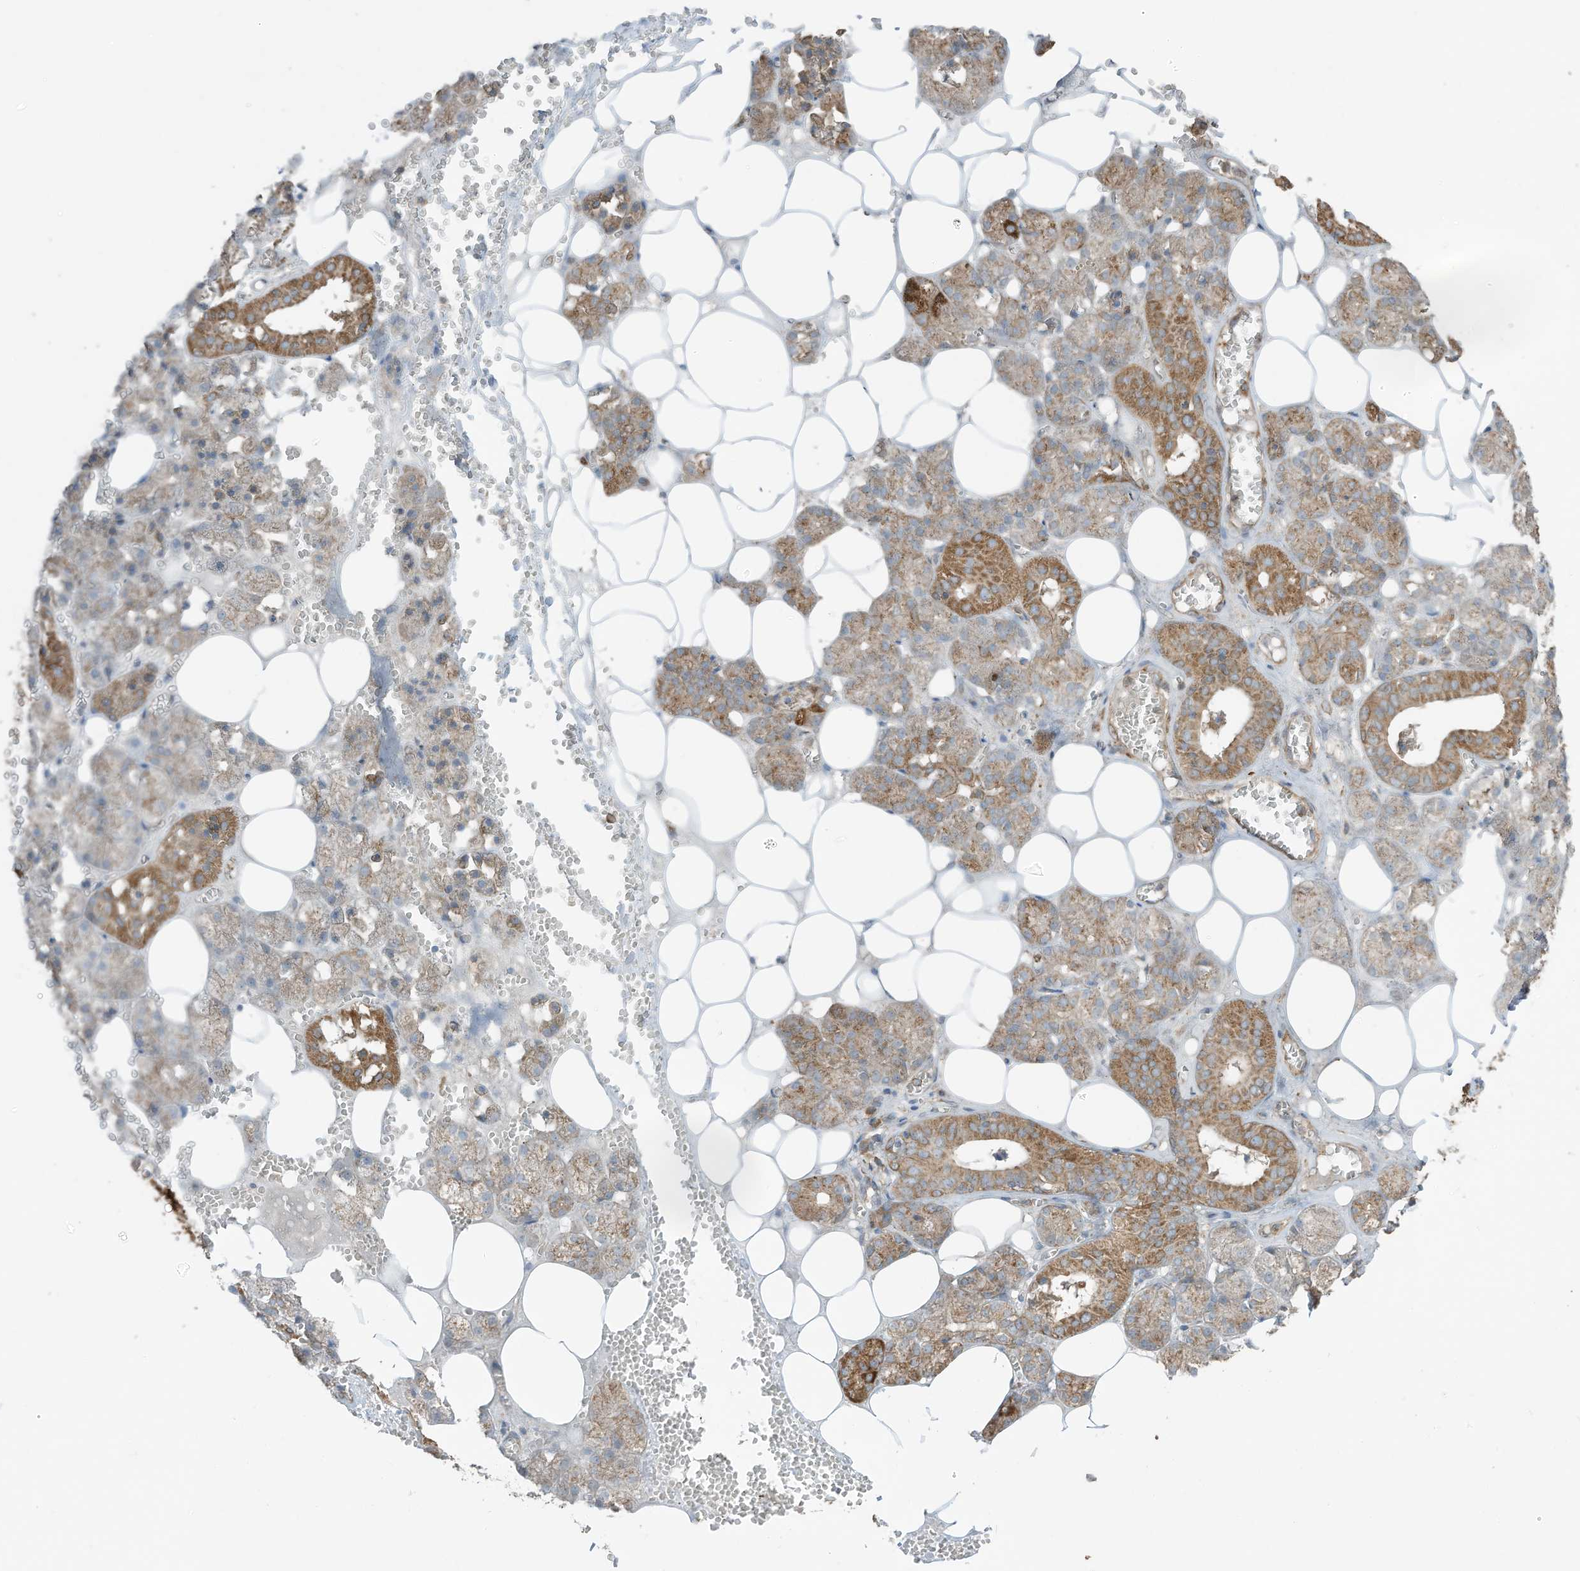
{"staining": {"intensity": "moderate", "quantity": "25%-75%", "location": "cytoplasmic/membranous"}, "tissue": "salivary gland", "cell_type": "Glandular cells", "image_type": "normal", "snomed": [{"axis": "morphology", "description": "Normal tissue, NOS"}, {"axis": "topography", "description": "Salivary gland"}], "caption": "Protein staining of unremarkable salivary gland exhibits moderate cytoplasmic/membranous staining in about 25%-75% of glandular cells.", "gene": "CGAS", "patient": {"sex": "male", "age": 62}}